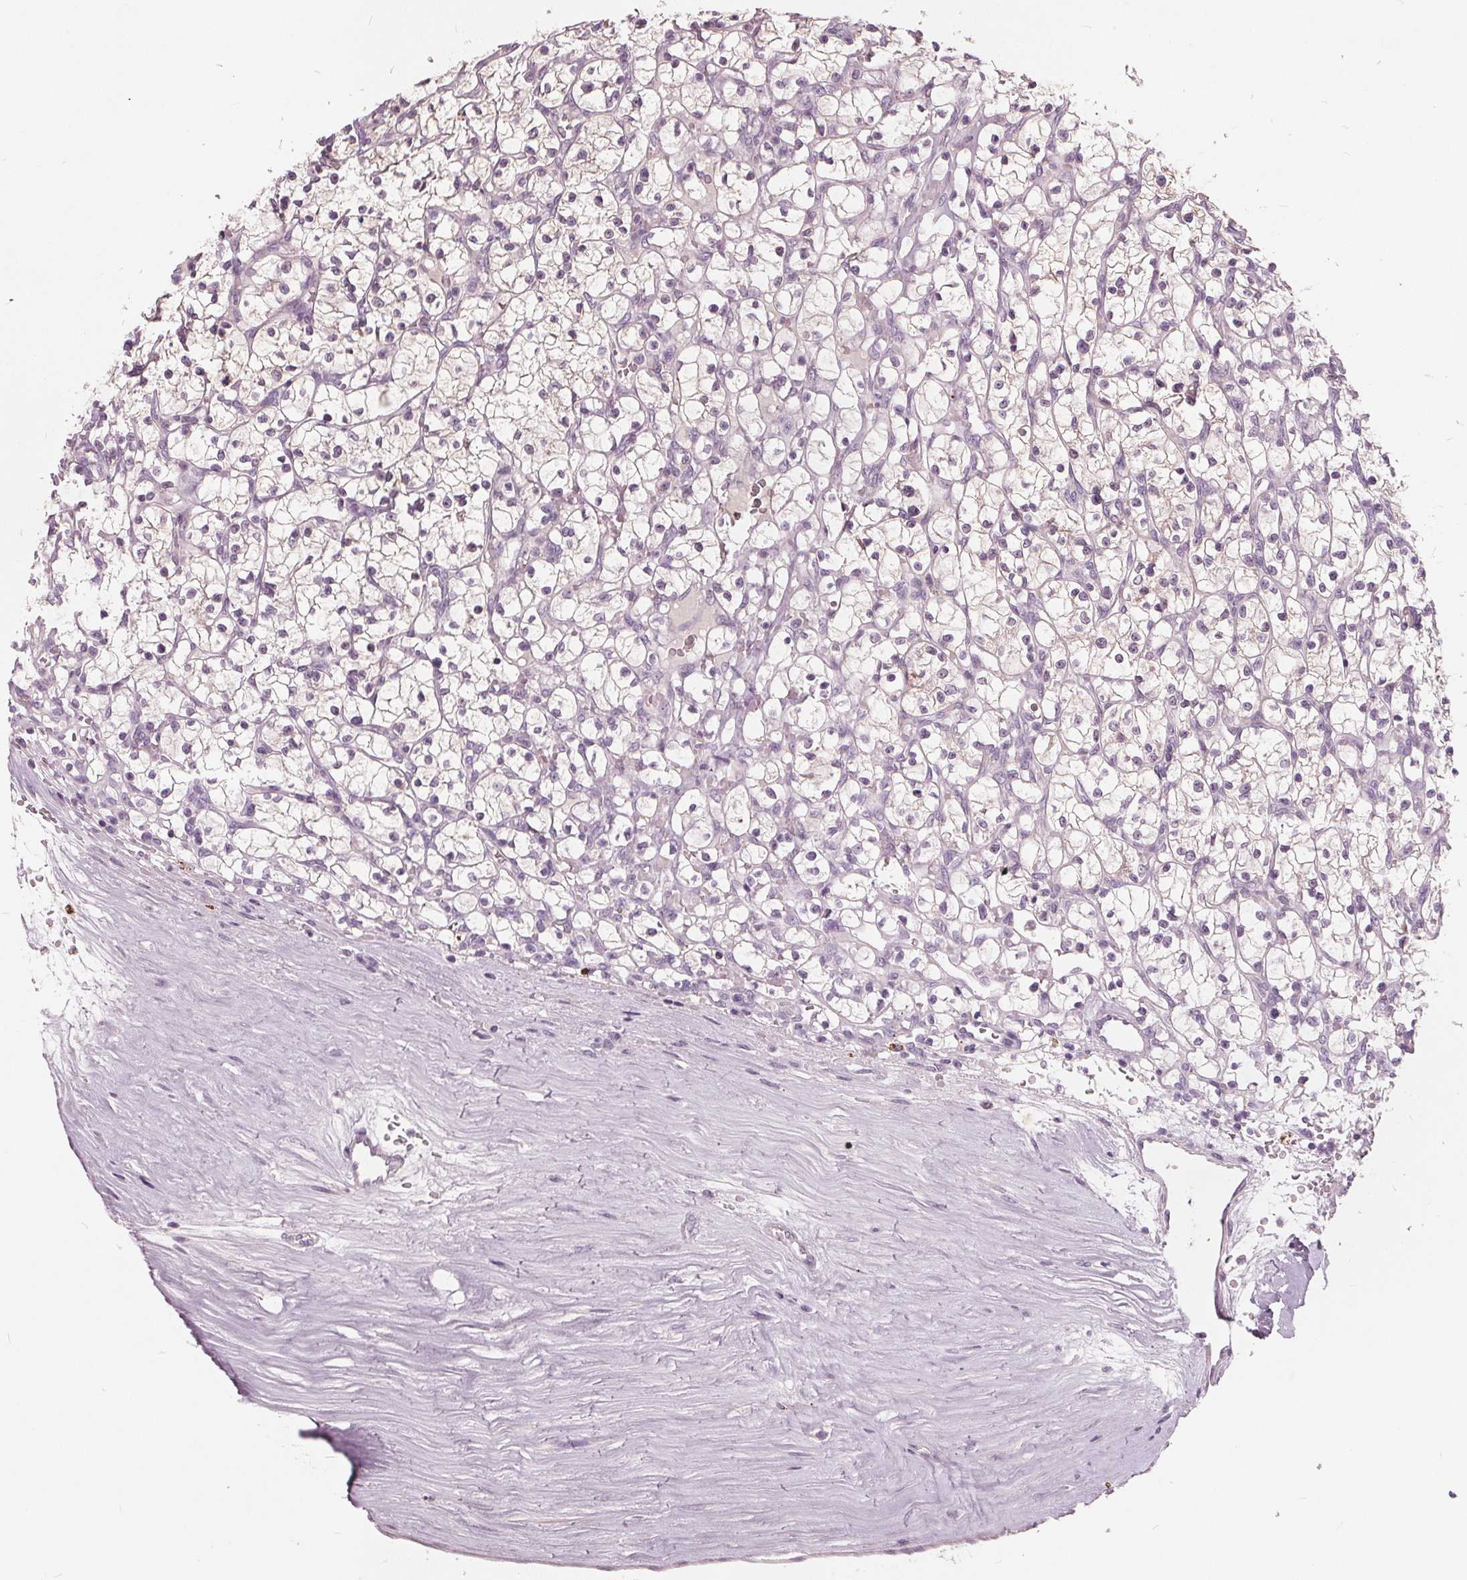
{"staining": {"intensity": "negative", "quantity": "none", "location": "none"}, "tissue": "renal cancer", "cell_type": "Tumor cells", "image_type": "cancer", "snomed": [{"axis": "morphology", "description": "Adenocarcinoma, NOS"}, {"axis": "topography", "description": "Kidney"}], "caption": "Micrograph shows no significant protein positivity in tumor cells of adenocarcinoma (renal). The staining is performed using DAB (3,3'-diaminobenzidine) brown chromogen with nuclei counter-stained in using hematoxylin.", "gene": "TKFC", "patient": {"sex": "female", "age": 64}}